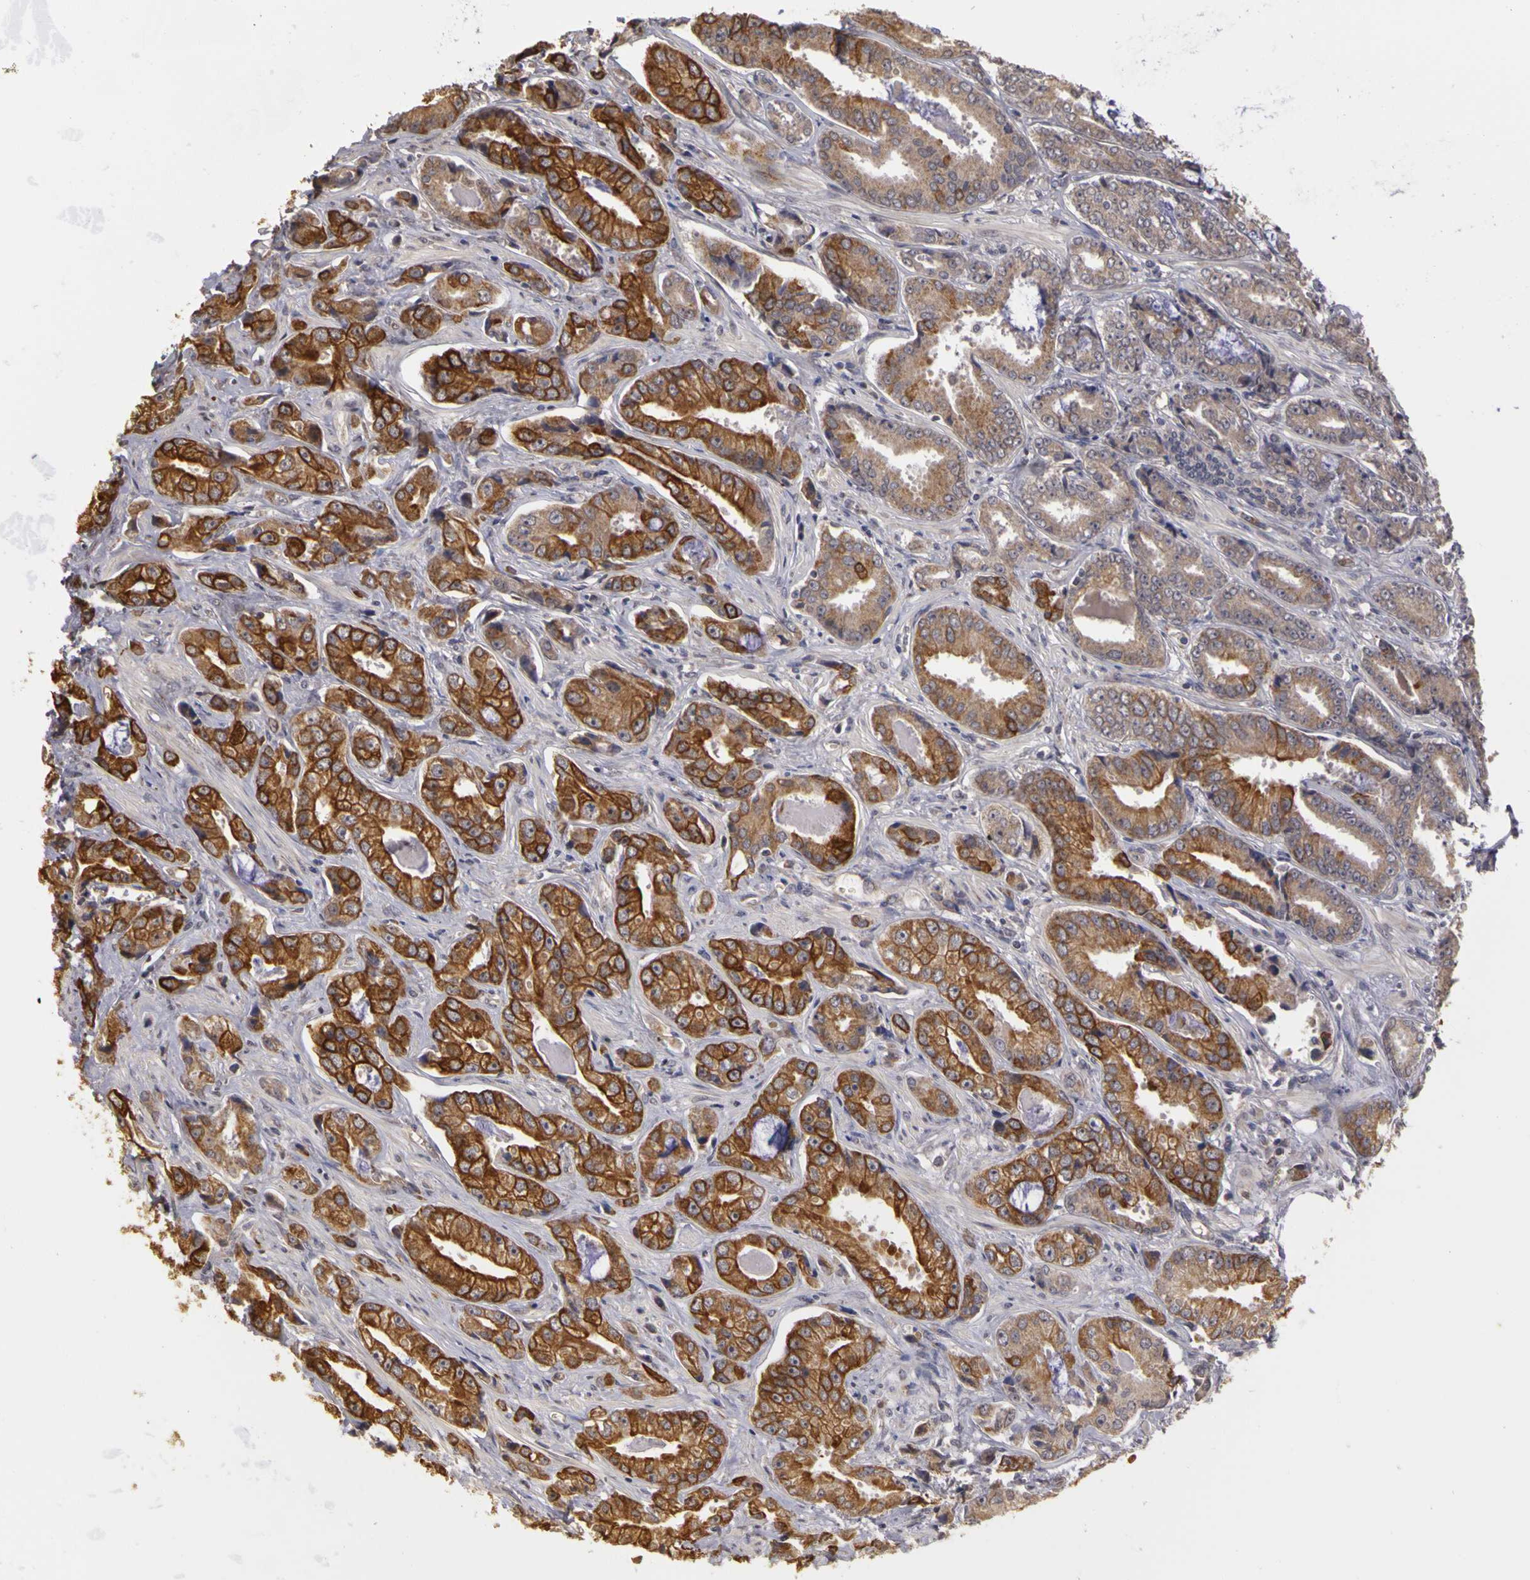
{"staining": {"intensity": "strong", "quantity": ">75%", "location": "cytoplasmic/membranous"}, "tissue": "prostate cancer", "cell_type": "Tumor cells", "image_type": "cancer", "snomed": [{"axis": "morphology", "description": "Adenocarcinoma, Low grade"}, {"axis": "topography", "description": "Prostate"}], "caption": "Prostate cancer (low-grade adenocarcinoma) was stained to show a protein in brown. There is high levels of strong cytoplasmic/membranous positivity in approximately >75% of tumor cells. (Stains: DAB (3,3'-diaminobenzidine) in brown, nuclei in blue, Microscopy: brightfield microscopy at high magnification).", "gene": "FRMD7", "patient": {"sex": "male", "age": 65}}